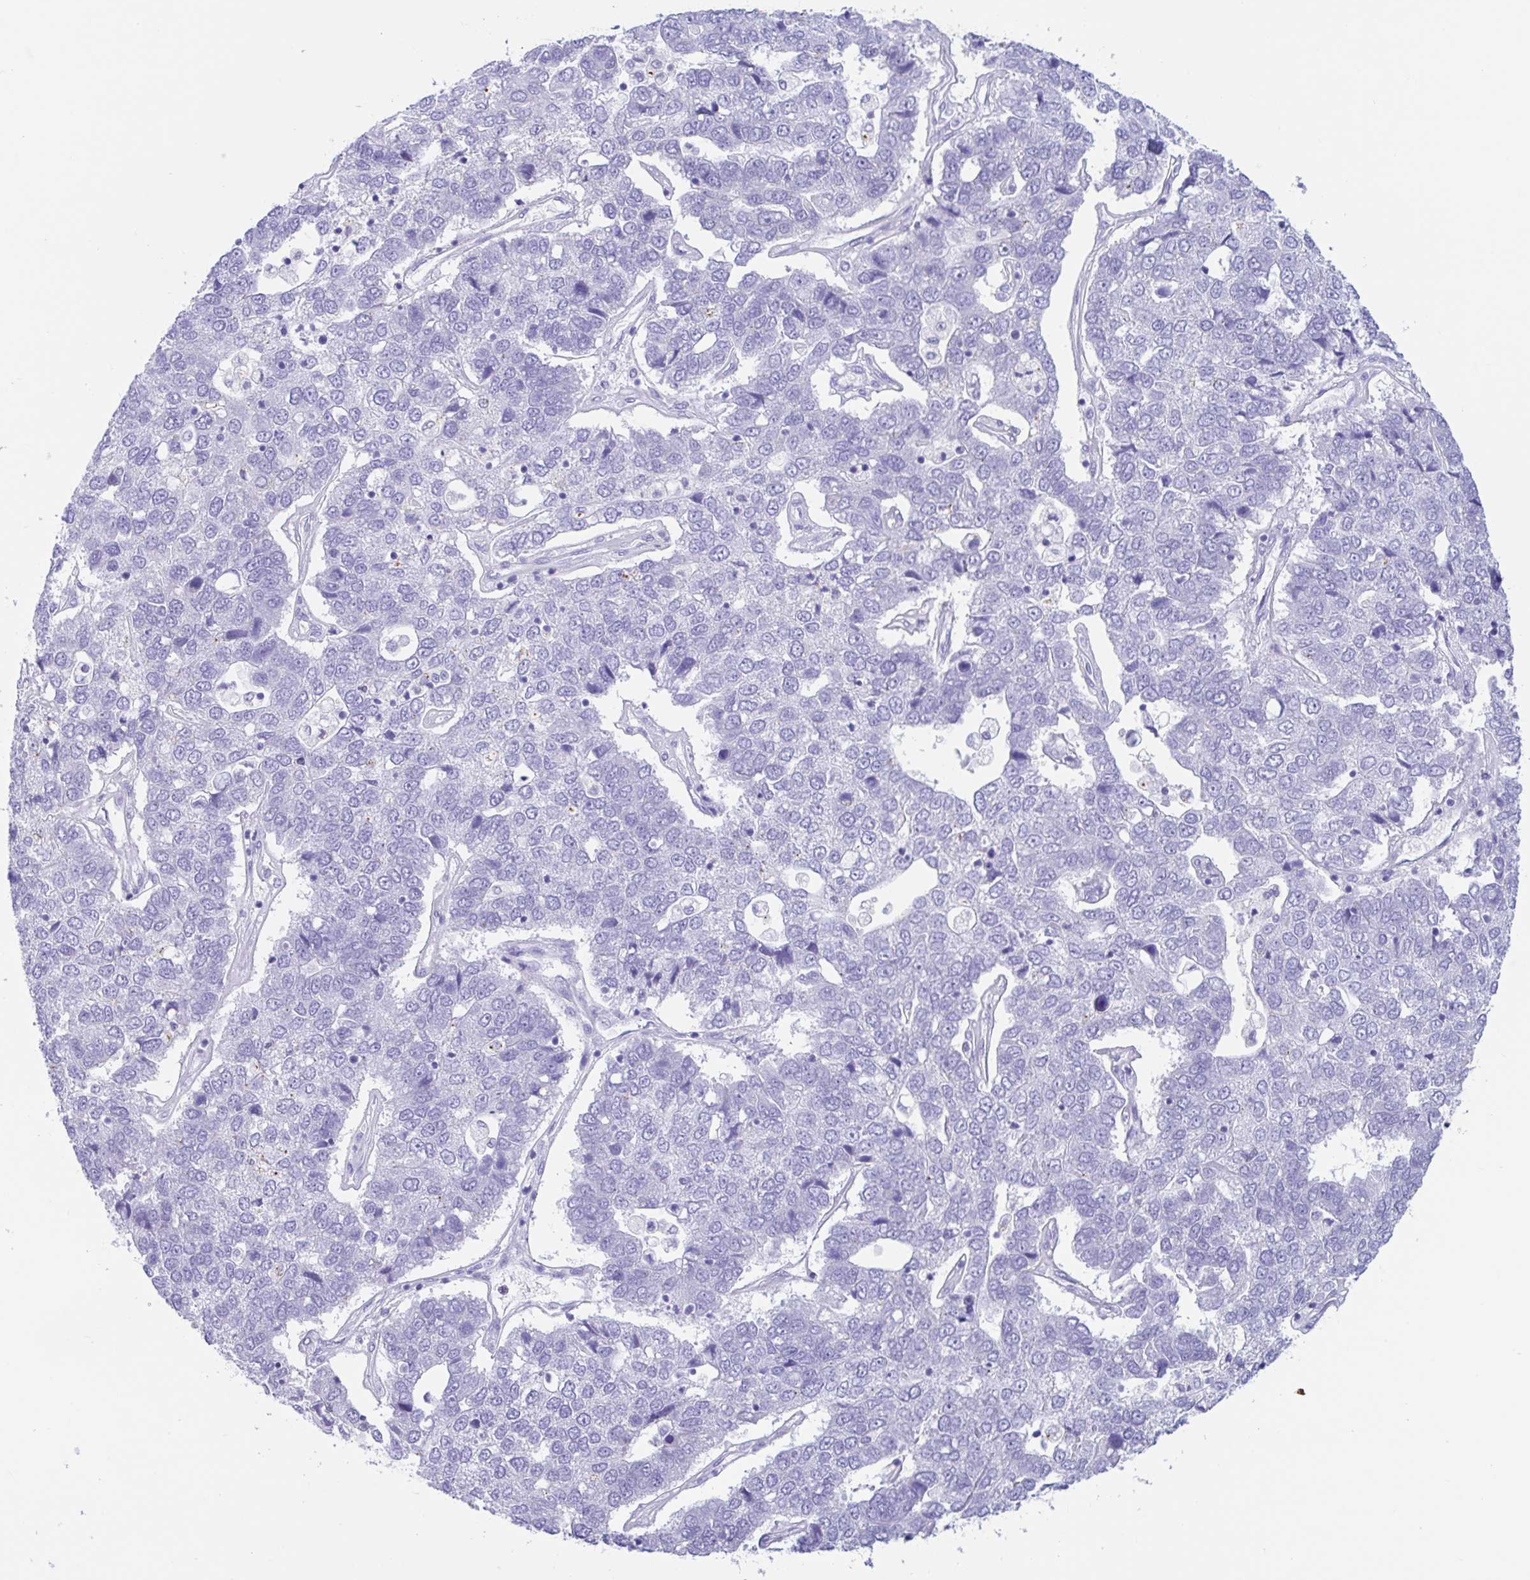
{"staining": {"intensity": "negative", "quantity": "none", "location": "none"}, "tissue": "pancreatic cancer", "cell_type": "Tumor cells", "image_type": "cancer", "snomed": [{"axis": "morphology", "description": "Adenocarcinoma, NOS"}, {"axis": "topography", "description": "Pancreas"}], "caption": "Immunohistochemical staining of pancreatic cancer demonstrates no significant expression in tumor cells. (IHC, brightfield microscopy, high magnification).", "gene": "OR6N2", "patient": {"sex": "female", "age": 61}}